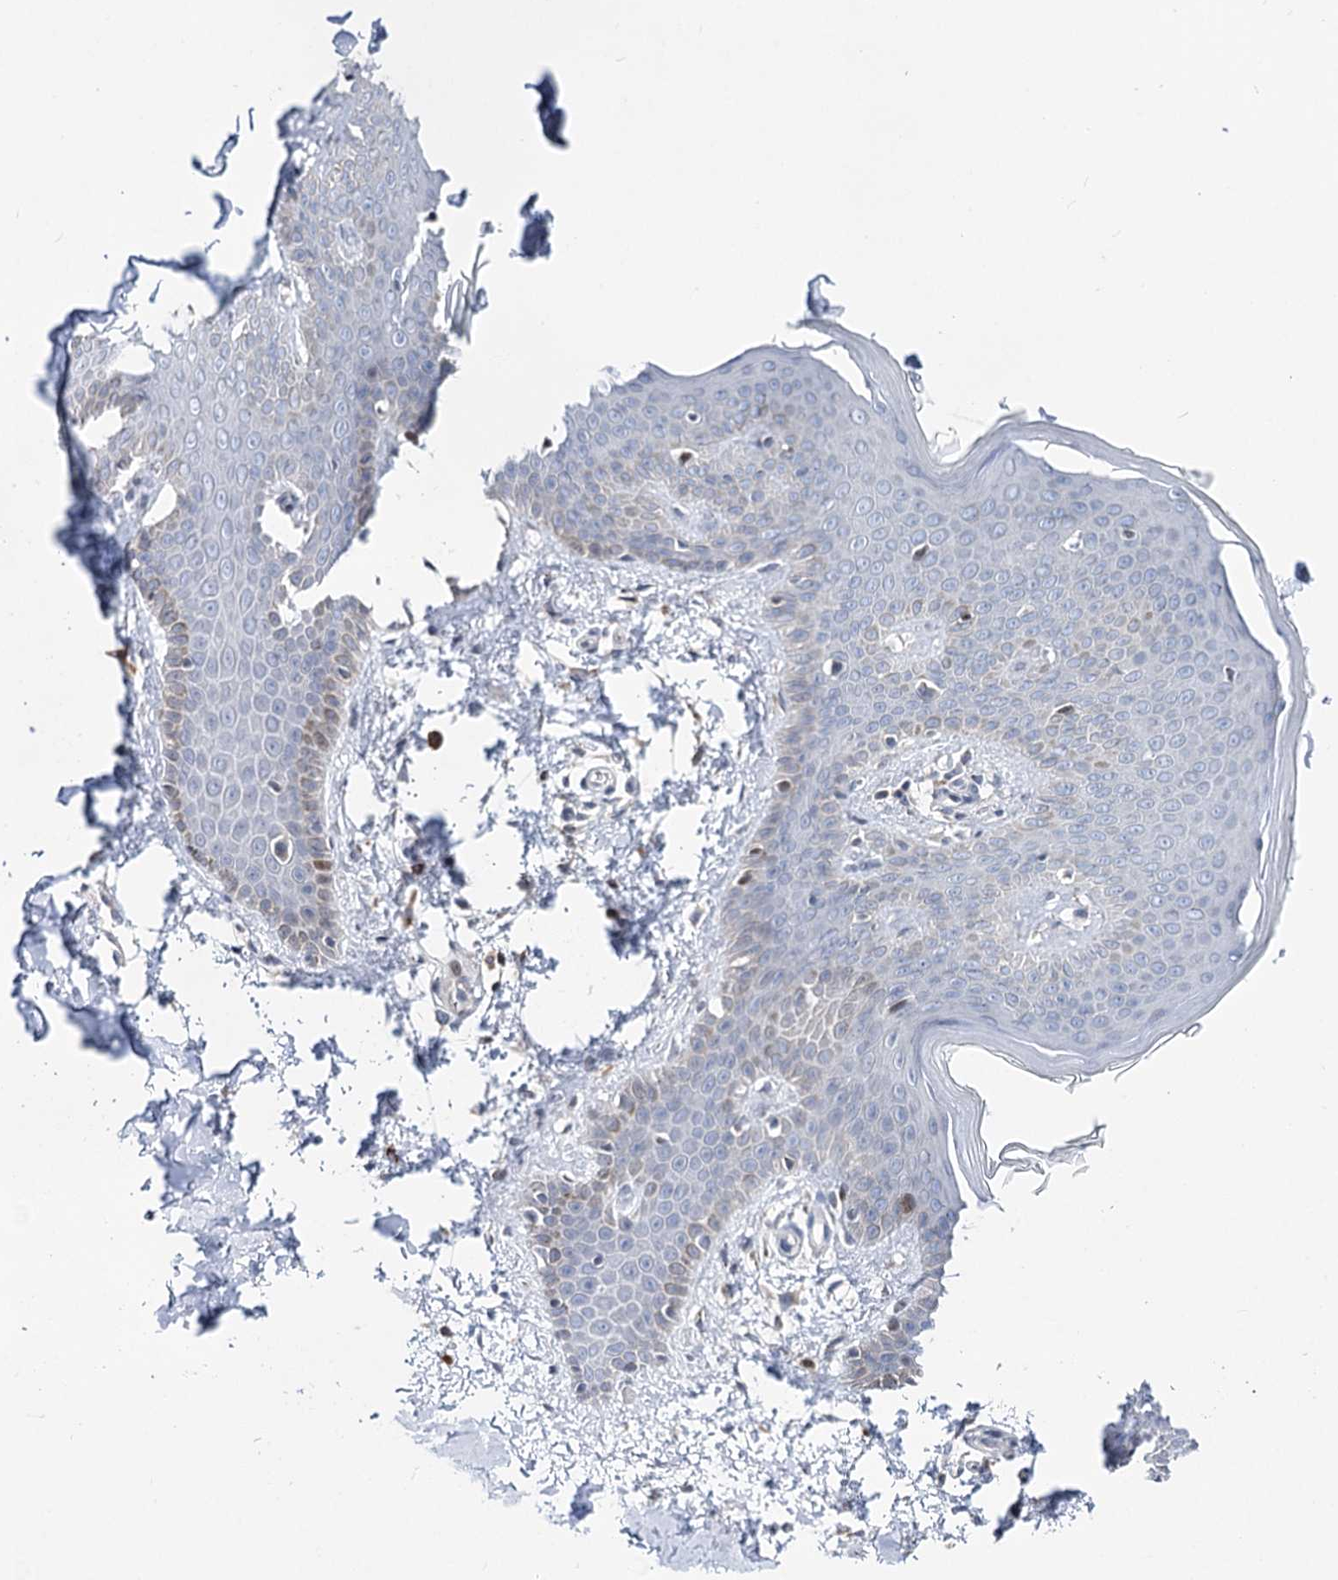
{"staining": {"intensity": "negative", "quantity": "none", "location": "none"}, "tissue": "skin", "cell_type": "Fibroblasts", "image_type": "normal", "snomed": [{"axis": "morphology", "description": "Normal tissue, NOS"}, {"axis": "topography", "description": "Skin"}], "caption": "This histopathology image is of unremarkable skin stained with immunohistochemistry (IHC) to label a protein in brown with the nuclei are counter-stained blue. There is no positivity in fibroblasts. (Stains: DAB immunohistochemistry (IHC) with hematoxylin counter stain, Microscopy: brightfield microscopy at high magnification).", "gene": "PTGR1", "patient": {"sex": "male", "age": 36}}